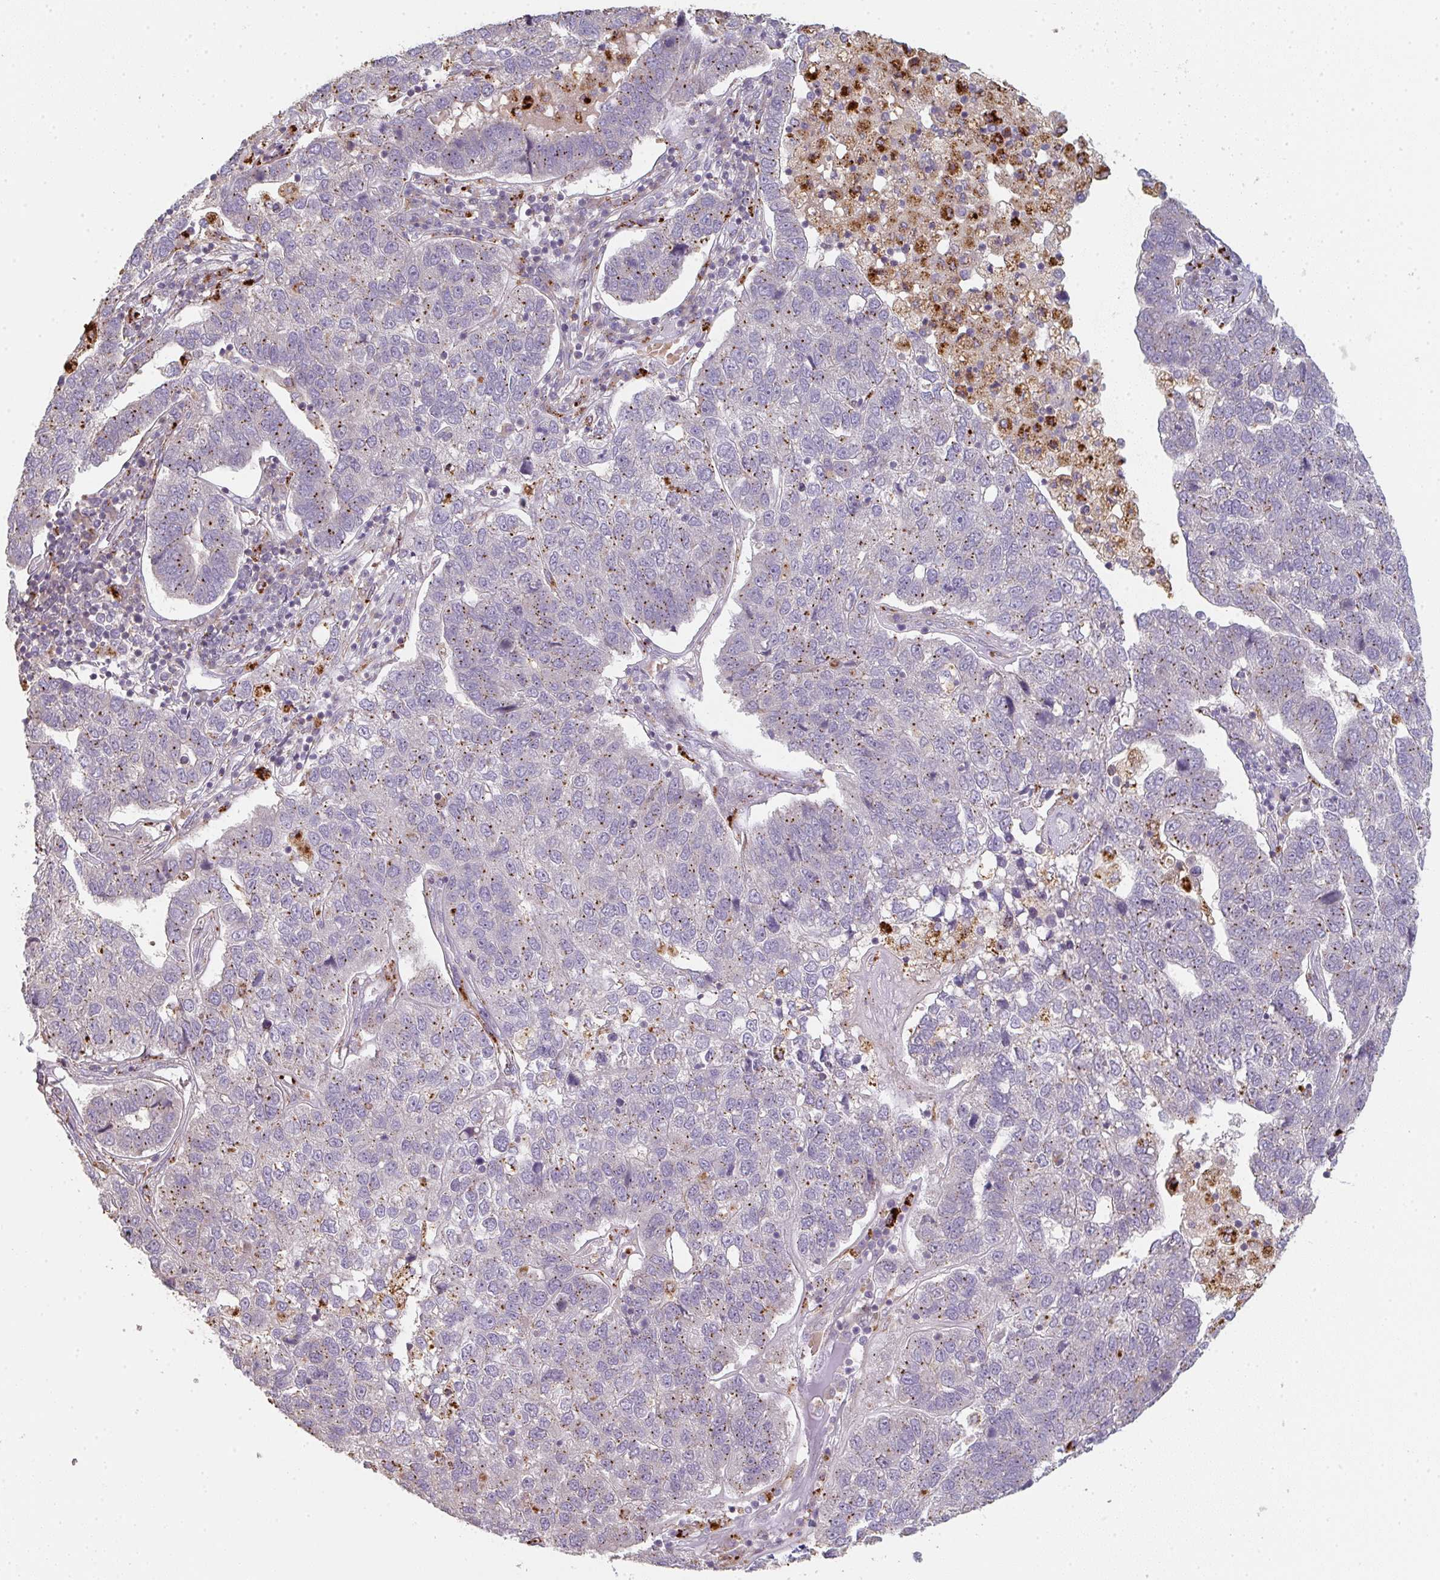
{"staining": {"intensity": "moderate", "quantity": "<25%", "location": "cytoplasmic/membranous"}, "tissue": "pancreatic cancer", "cell_type": "Tumor cells", "image_type": "cancer", "snomed": [{"axis": "morphology", "description": "Adenocarcinoma, NOS"}, {"axis": "topography", "description": "Pancreas"}], "caption": "Pancreatic adenocarcinoma stained for a protein (brown) exhibits moderate cytoplasmic/membranous positive staining in approximately <25% of tumor cells.", "gene": "TMEM237", "patient": {"sex": "female", "age": 61}}